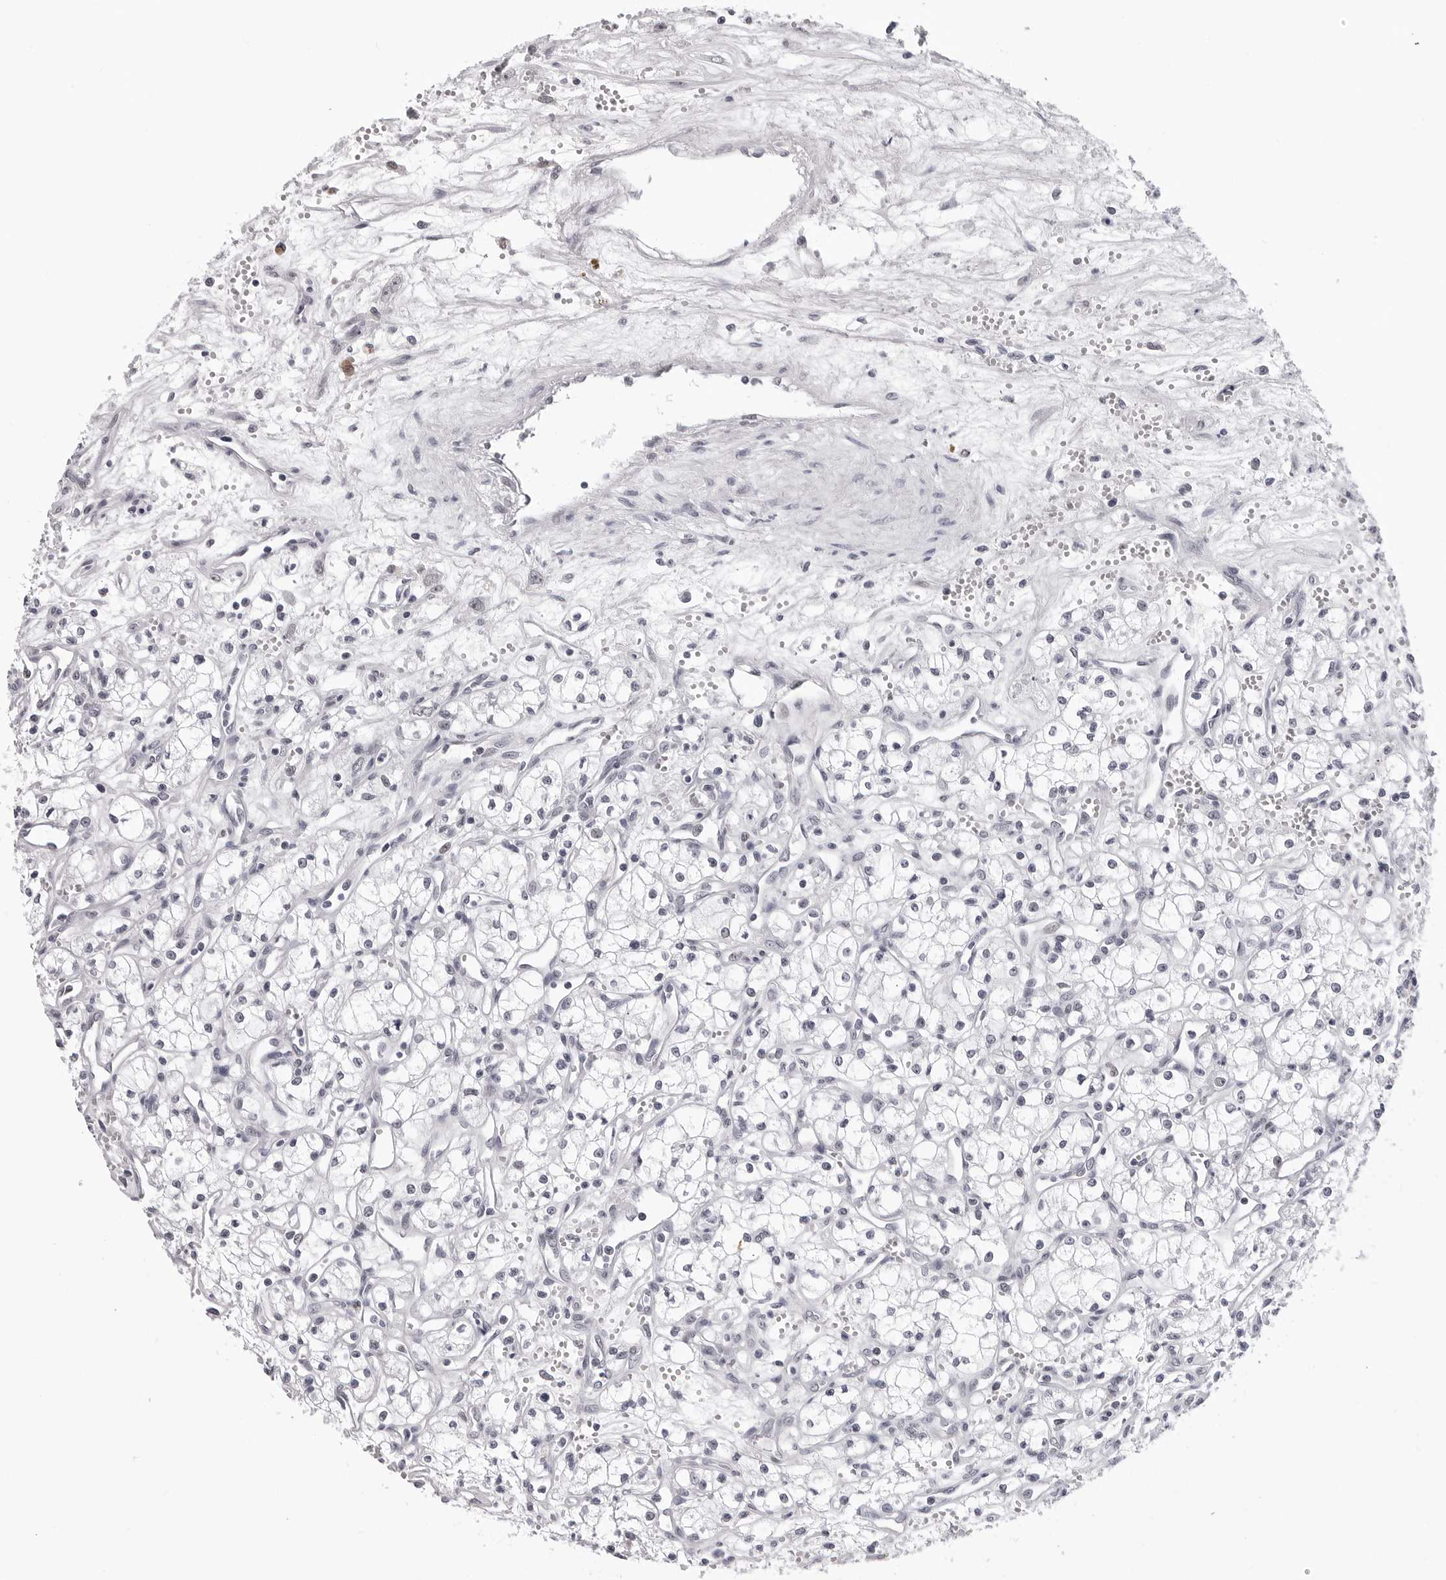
{"staining": {"intensity": "negative", "quantity": "none", "location": "none"}, "tissue": "renal cancer", "cell_type": "Tumor cells", "image_type": "cancer", "snomed": [{"axis": "morphology", "description": "Adenocarcinoma, NOS"}, {"axis": "topography", "description": "Kidney"}], "caption": "A histopathology image of renal cancer stained for a protein exhibits no brown staining in tumor cells.", "gene": "SF3B4", "patient": {"sex": "male", "age": 59}}